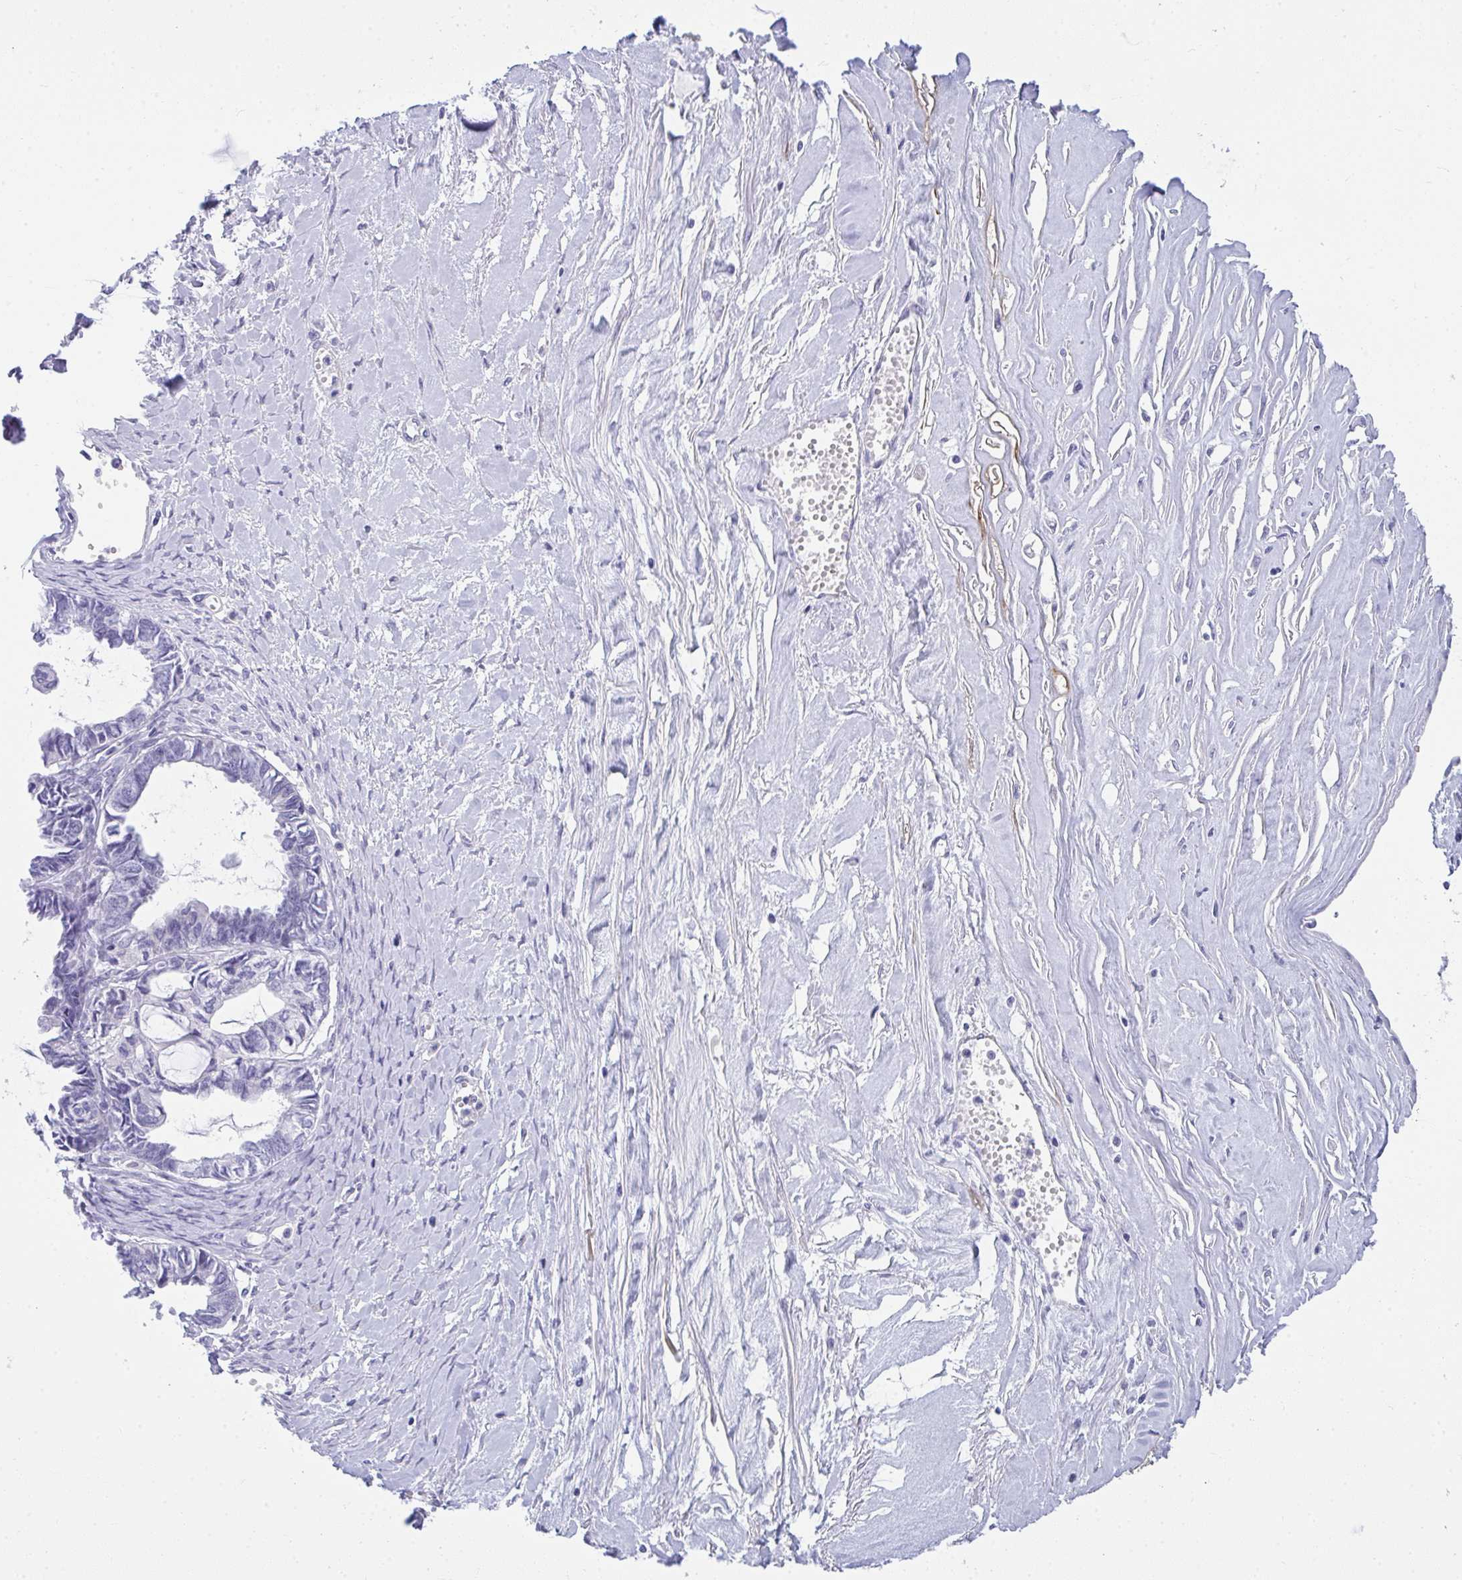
{"staining": {"intensity": "negative", "quantity": "none", "location": "none"}, "tissue": "ovarian cancer", "cell_type": "Tumor cells", "image_type": "cancer", "snomed": [{"axis": "morphology", "description": "Cystadenocarcinoma, mucinous, NOS"}, {"axis": "topography", "description": "Ovary"}], "caption": "Immunohistochemical staining of human ovarian mucinous cystadenocarcinoma displays no significant positivity in tumor cells.", "gene": "TSBP1", "patient": {"sex": "female", "age": 61}}